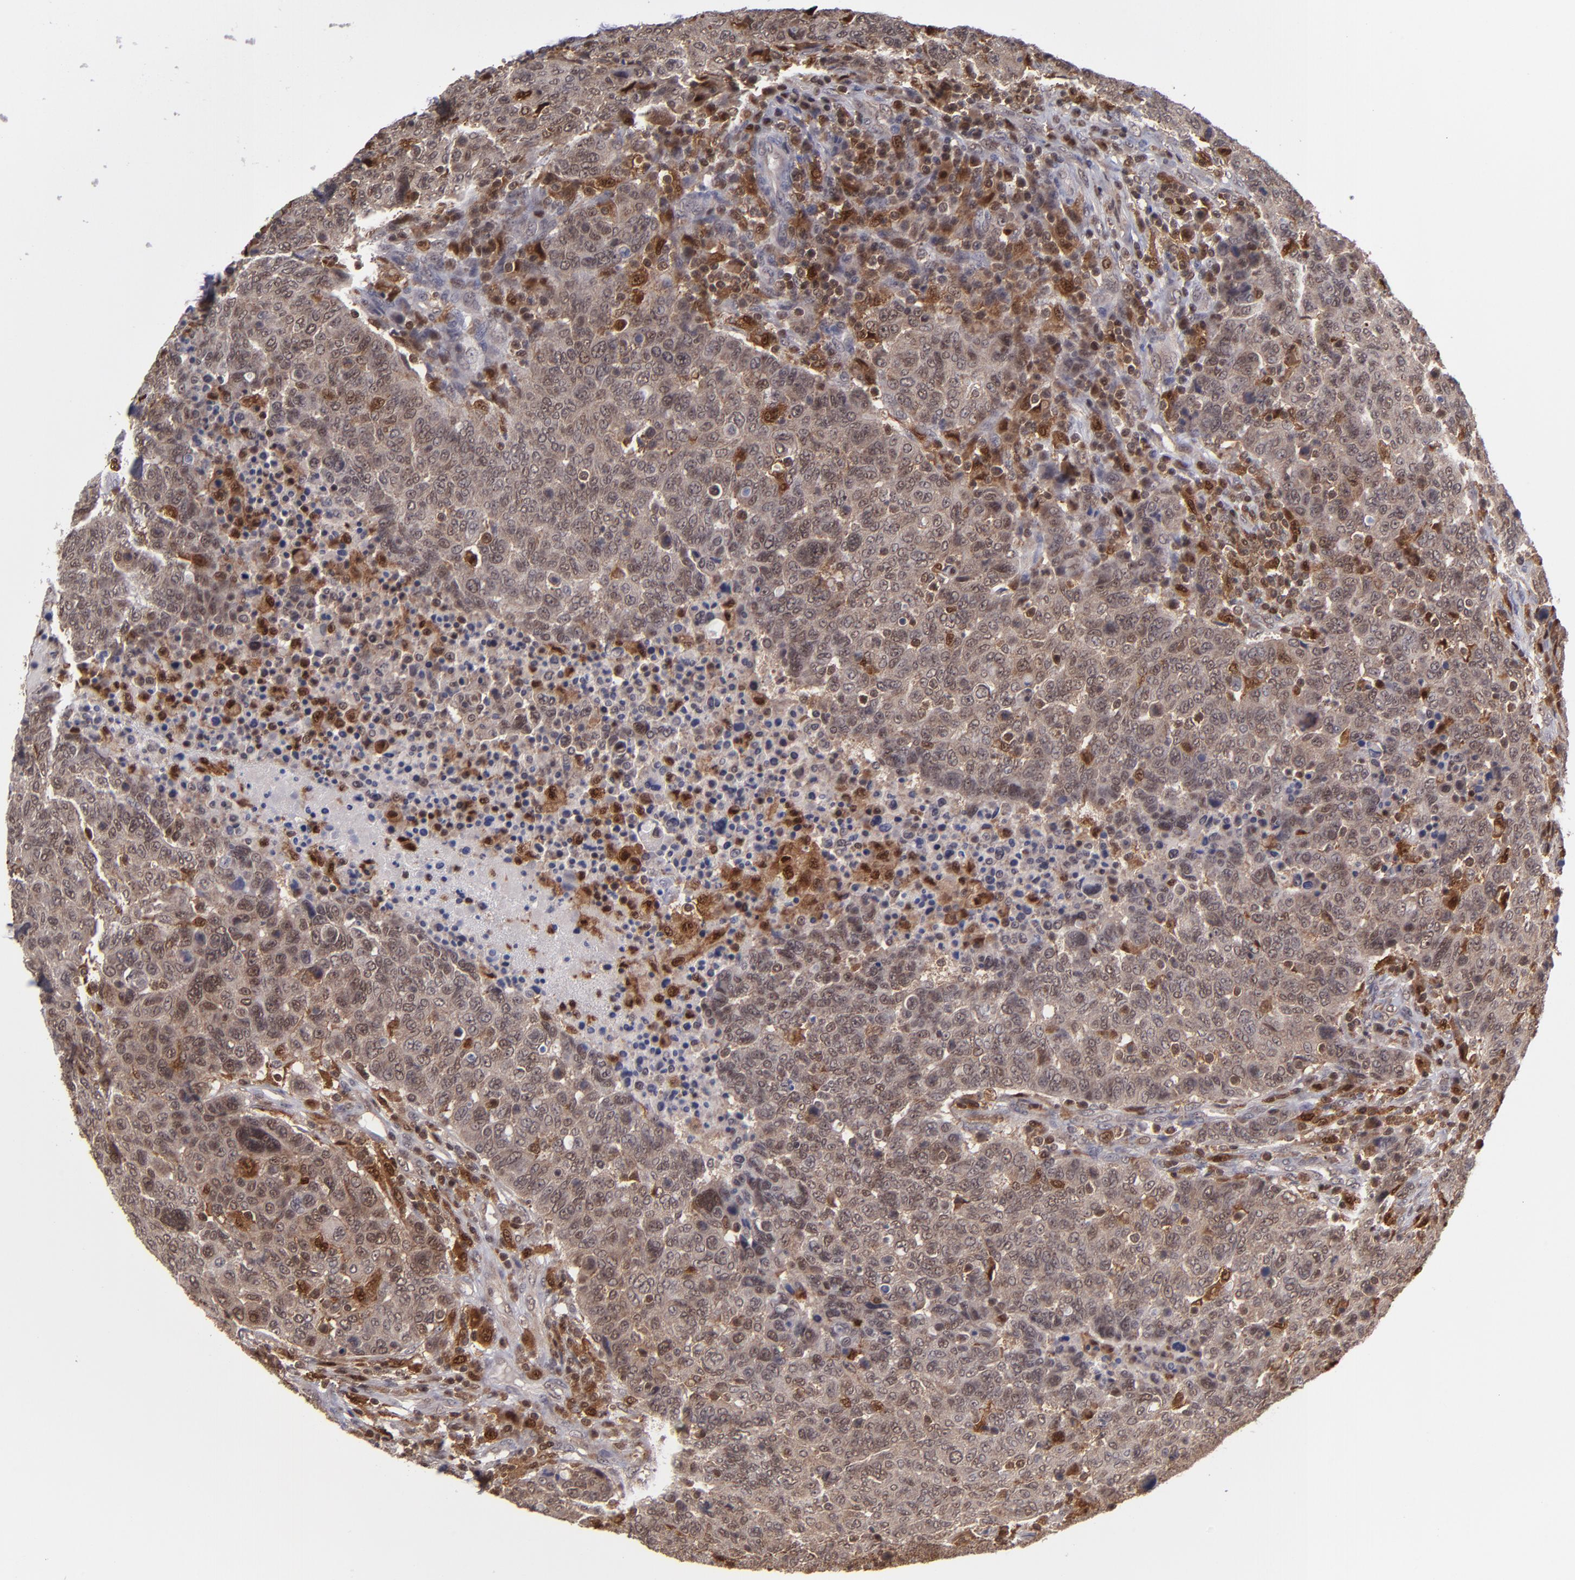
{"staining": {"intensity": "moderate", "quantity": ">75%", "location": "cytoplasmic/membranous,nuclear"}, "tissue": "breast cancer", "cell_type": "Tumor cells", "image_type": "cancer", "snomed": [{"axis": "morphology", "description": "Duct carcinoma"}, {"axis": "topography", "description": "Breast"}], "caption": "A histopathology image of infiltrating ductal carcinoma (breast) stained for a protein displays moderate cytoplasmic/membranous and nuclear brown staining in tumor cells. The staining was performed using DAB (3,3'-diaminobenzidine), with brown indicating positive protein expression. Nuclei are stained blue with hematoxylin.", "gene": "GRB2", "patient": {"sex": "female", "age": 37}}